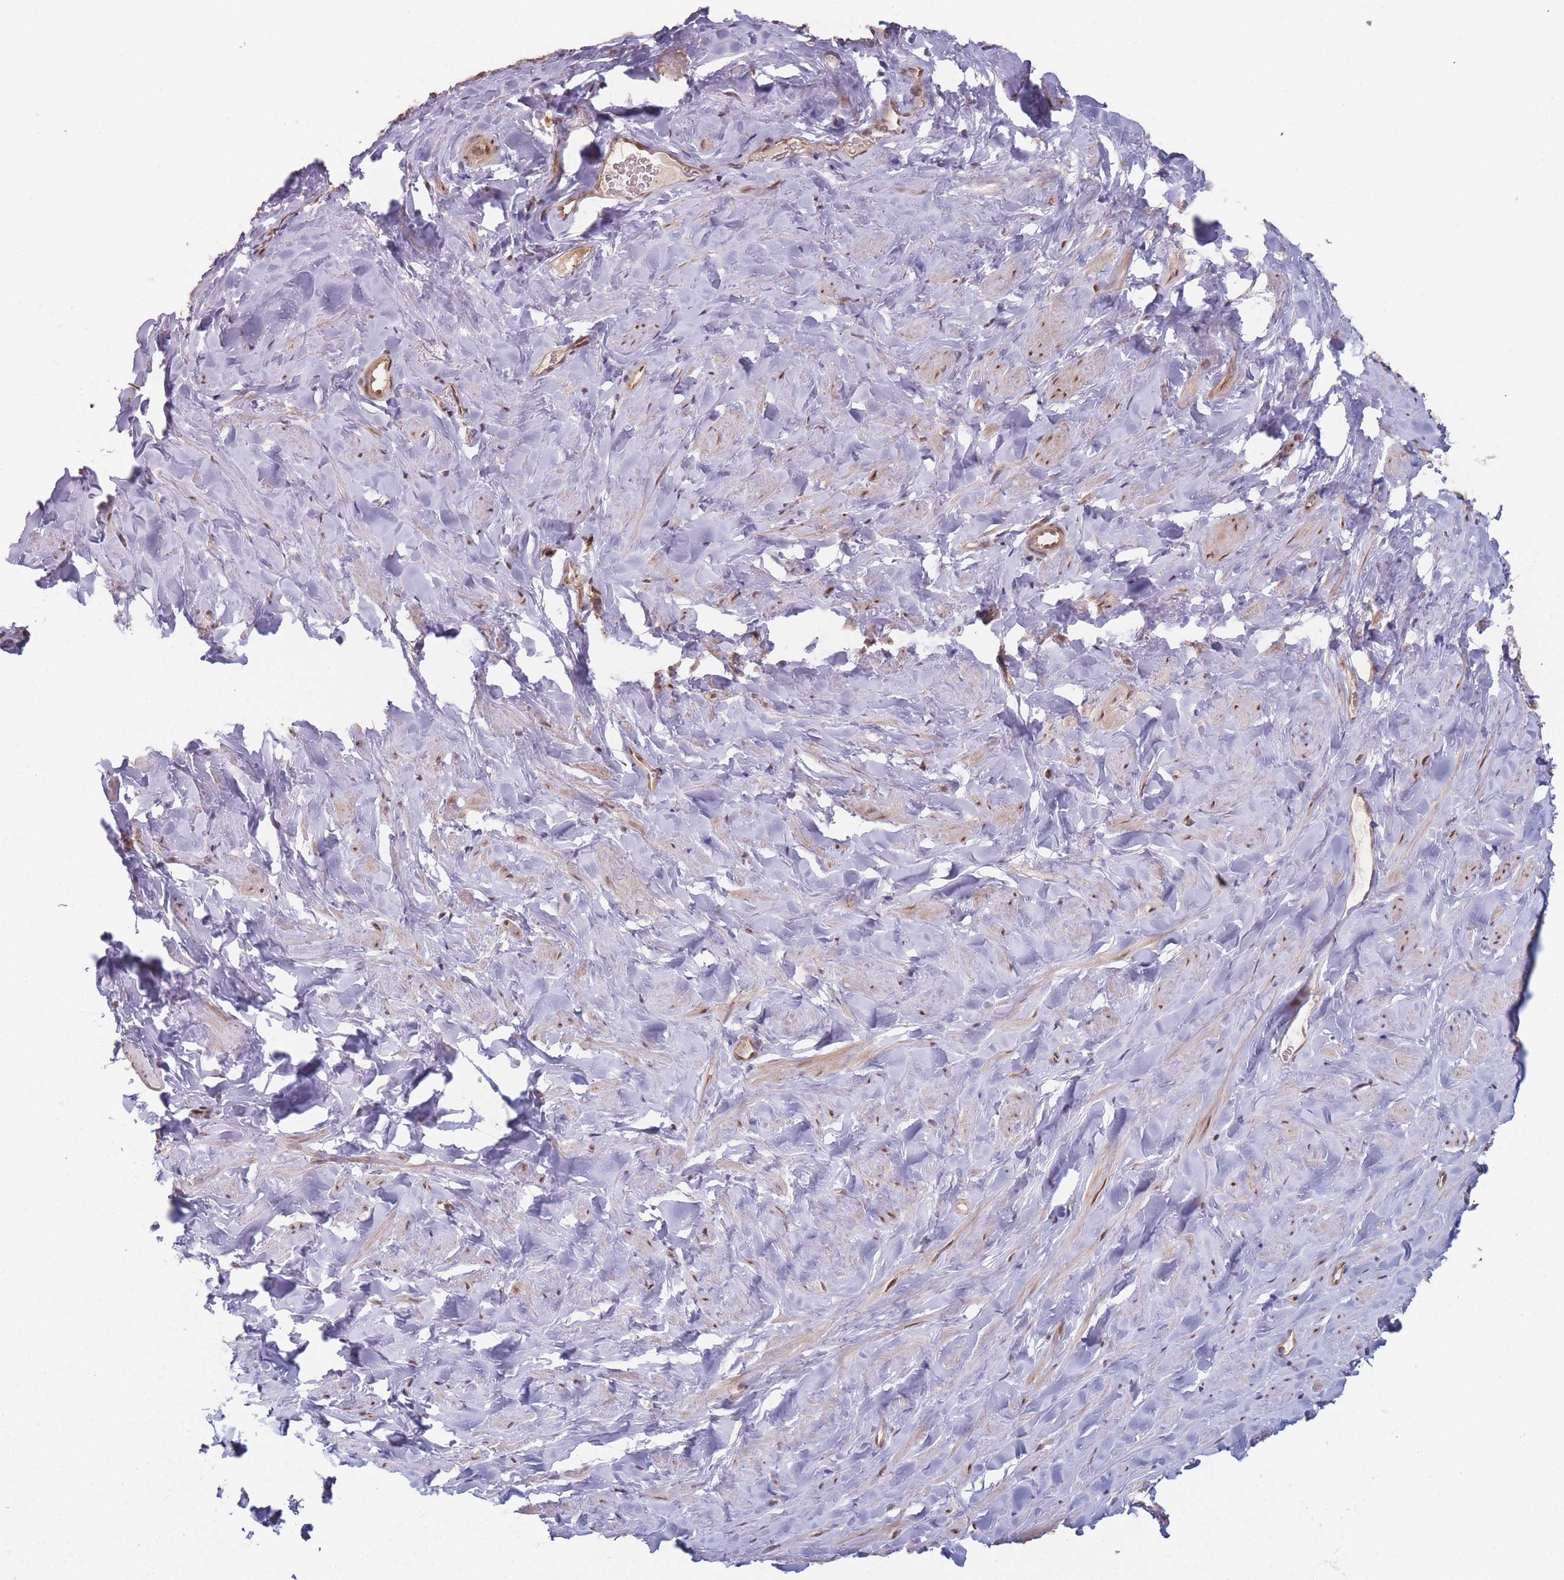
{"staining": {"intensity": "moderate", "quantity": "25%-75%", "location": "nuclear"}, "tissue": "smooth muscle", "cell_type": "Smooth muscle cells", "image_type": "normal", "snomed": [{"axis": "morphology", "description": "Normal tissue, NOS"}, {"axis": "topography", "description": "Smooth muscle"}, {"axis": "topography", "description": "Peripheral nerve tissue"}], "caption": "A brown stain highlights moderate nuclear positivity of a protein in smooth muscle cells of benign human smooth muscle.", "gene": "RPS18", "patient": {"sex": "male", "age": 69}}